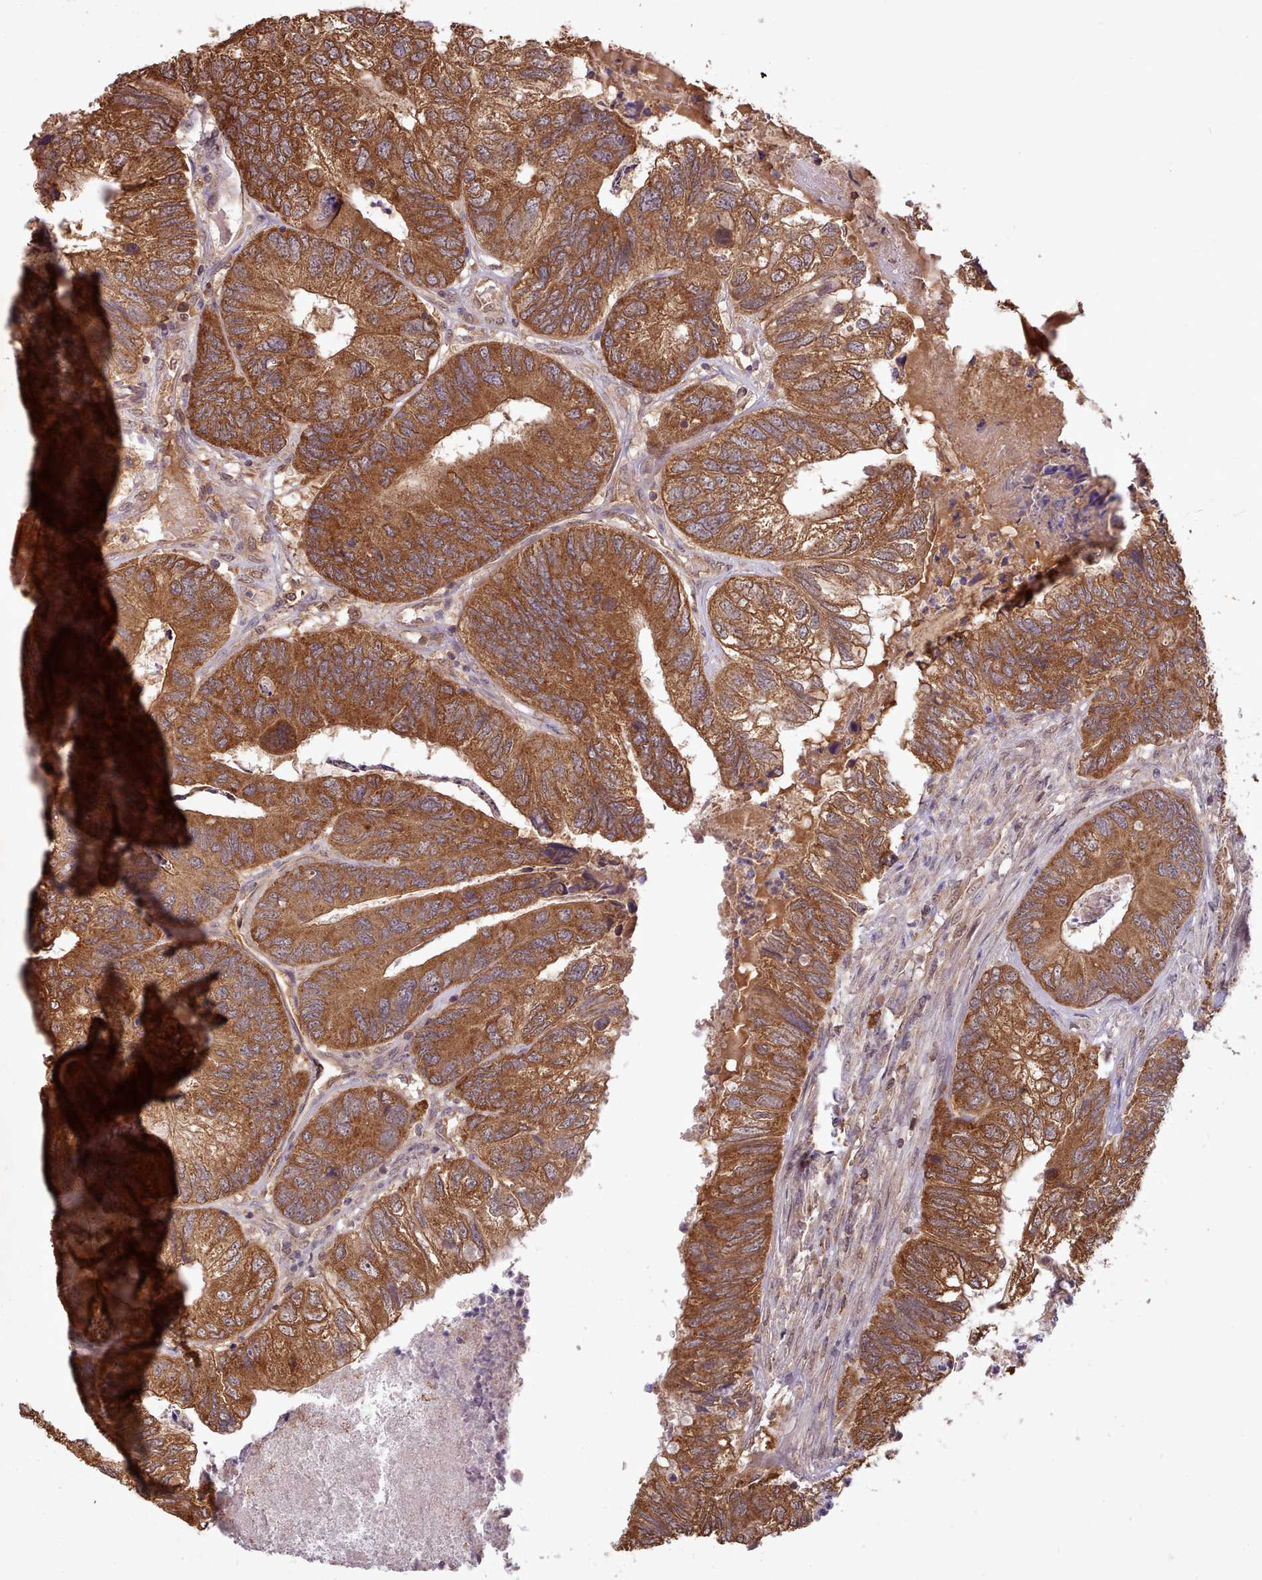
{"staining": {"intensity": "strong", "quantity": ">75%", "location": "cytoplasmic/membranous"}, "tissue": "colorectal cancer", "cell_type": "Tumor cells", "image_type": "cancer", "snomed": [{"axis": "morphology", "description": "Adenocarcinoma, NOS"}, {"axis": "topography", "description": "Colon"}], "caption": "Immunohistochemistry (DAB (3,3'-diaminobenzidine)) staining of human colorectal adenocarcinoma demonstrates strong cytoplasmic/membranous protein expression in approximately >75% of tumor cells.", "gene": "PIP4P1", "patient": {"sex": "female", "age": 67}}